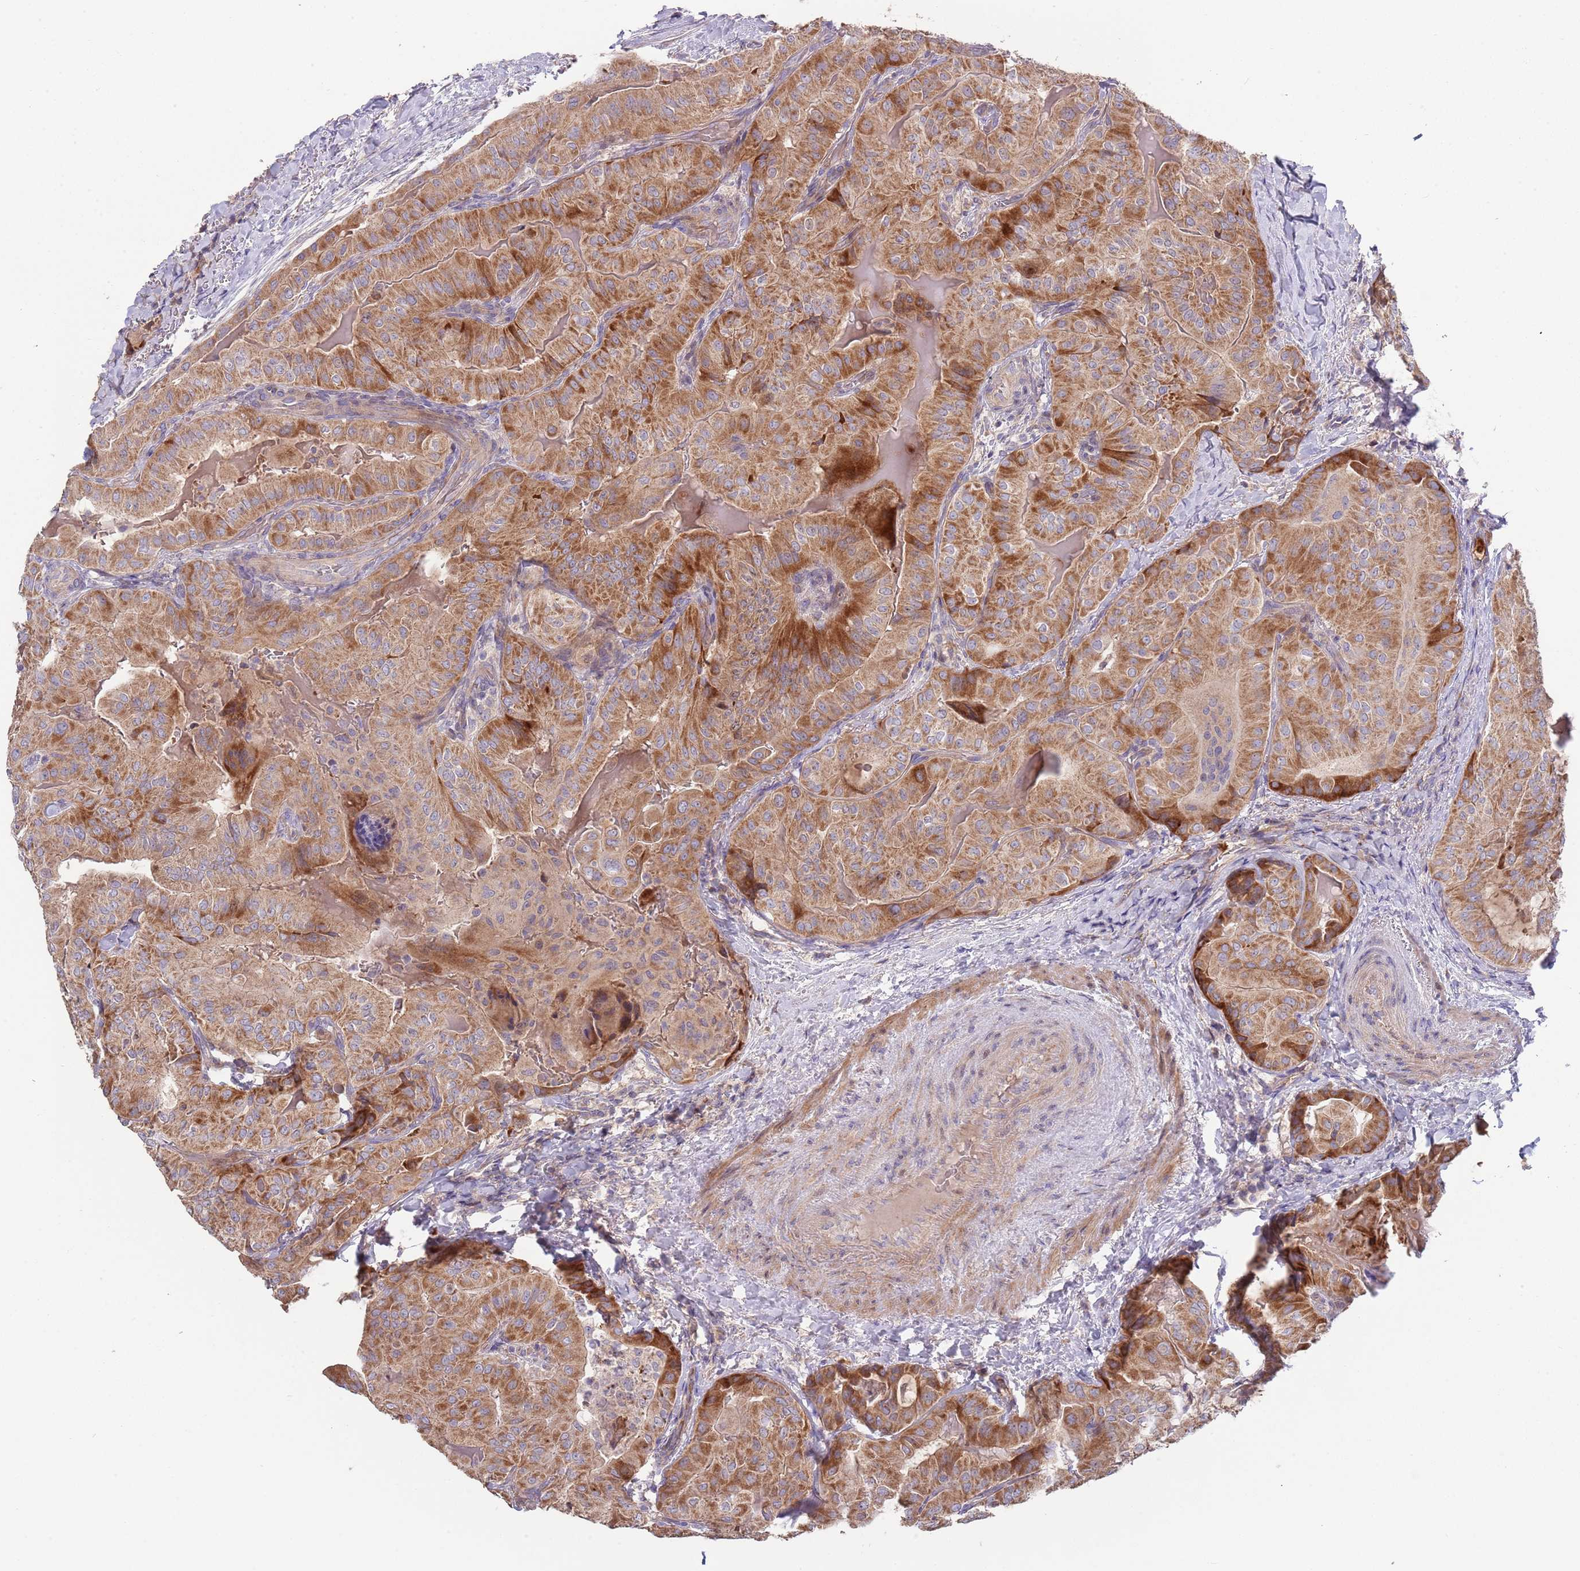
{"staining": {"intensity": "strong", "quantity": ">75%", "location": "cytoplasmic/membranous"}, "tissue": "thyroid cancer", "cell_type": "Tumor cells", "image_type": "cancer", "snomed": [{"axis": "morphology", "description": "Papillary adenocarcinoma, NOS"}, {"axis": "topography", "description": "Thyroid gland"}], "caption": "Protein expression analysis of human thyroid cancer (papillary adenocarcinoma) reveals strong cytoplasmic/membranous expression in about >75% of tumor cells.", "gene": "ABCC10", "patient": {"sex": "female", "age": 68}}